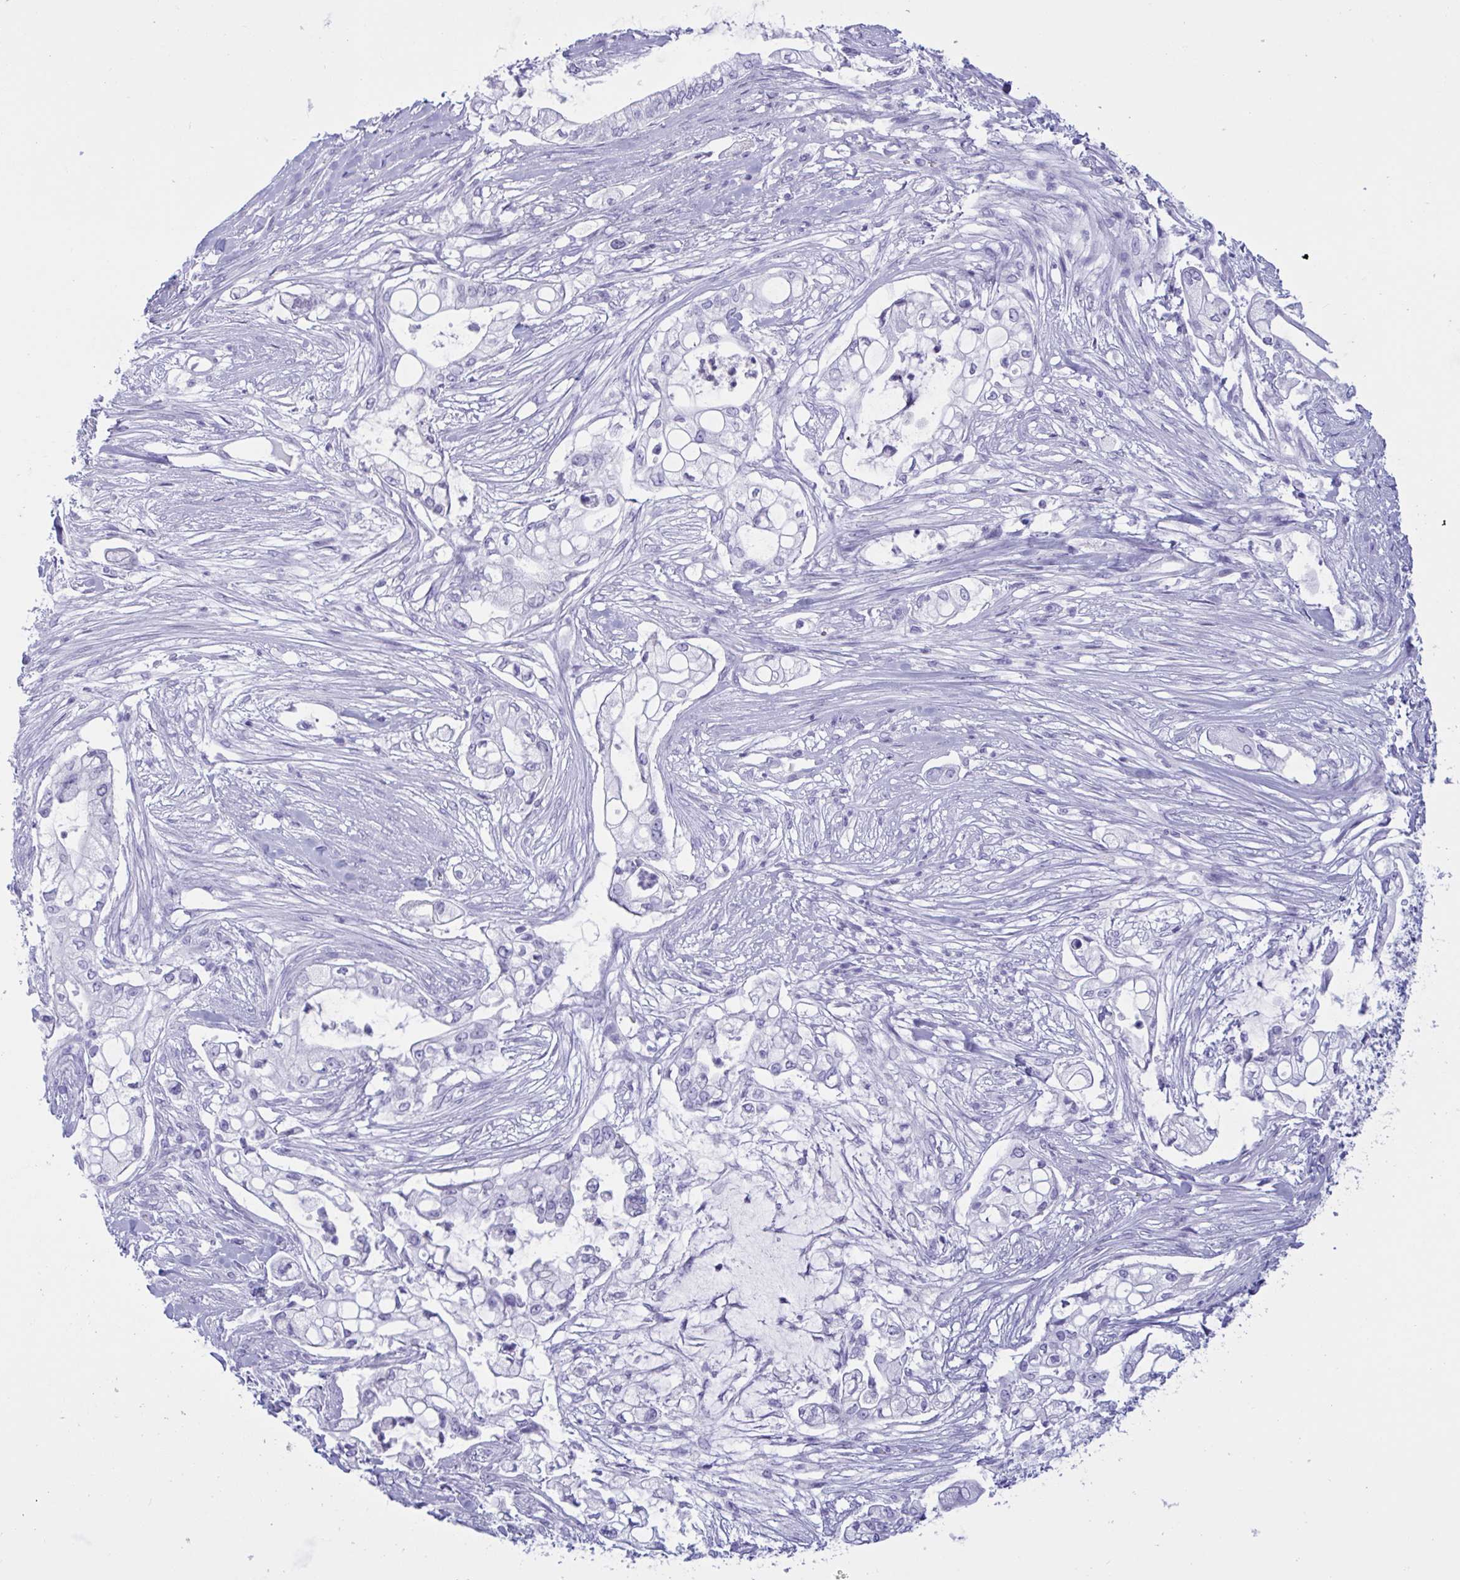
{"staining": {"intensity": "negative", "quantity": "none", "location": "none"}, "tissue": "pancreatic cancer", "cell_type": "Tumor cells", "image_type": "cancer", "snomed": [{"axis": "morphology", "description": "Adenocarcinoma, NOS"}, {"axis": "topography", "description": "Pancreas"}], "caption": "This photomicrograph is of pancreatic cancer stained with immunohistochemistry to label a protein in brown with the nuclei are counter-stained blue. There is no expression in tumor cells.", "gene": "OXLD1", "patient": {"sex": "female", "age": 69}}